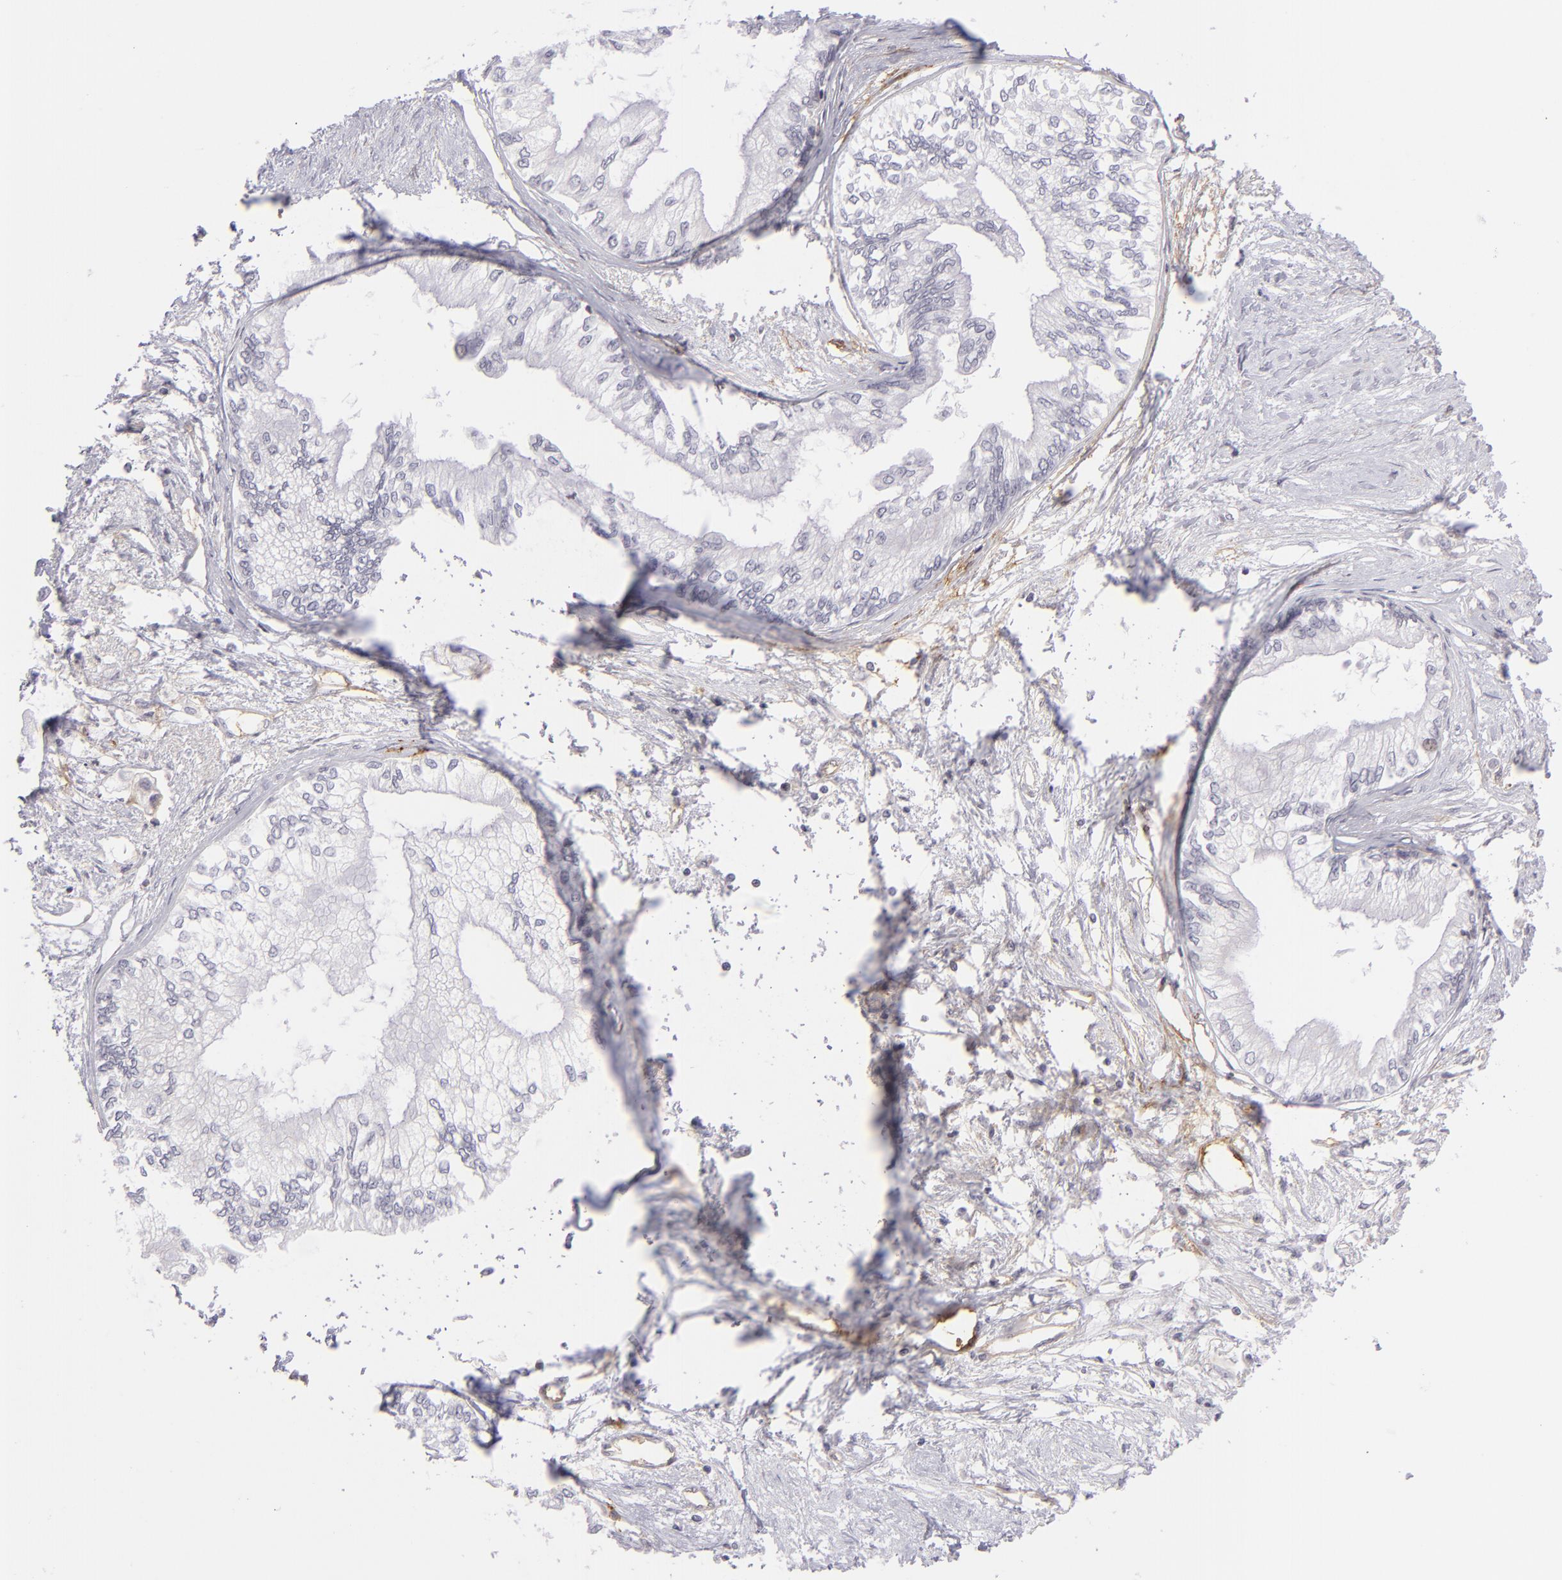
{"staining": {"intensity": "negative", "quantity": "none", "location": "none"}, "tissue": "pancreatic cancer", "cell_type": "Tumor cells", "image_type": "cancer", "snomed": [{"axis": "morphology", "description": "Adenocarcinoma, NOS"}, {"axis": "topography", "description": "Pancreas"}], "caption": "Pancreatic adenocarcinoma was stained to show a protein in brown. There is no significant positivity in tumor cells.", "gene": "THBD", "patient": {"sex": "male", "age": 79}}